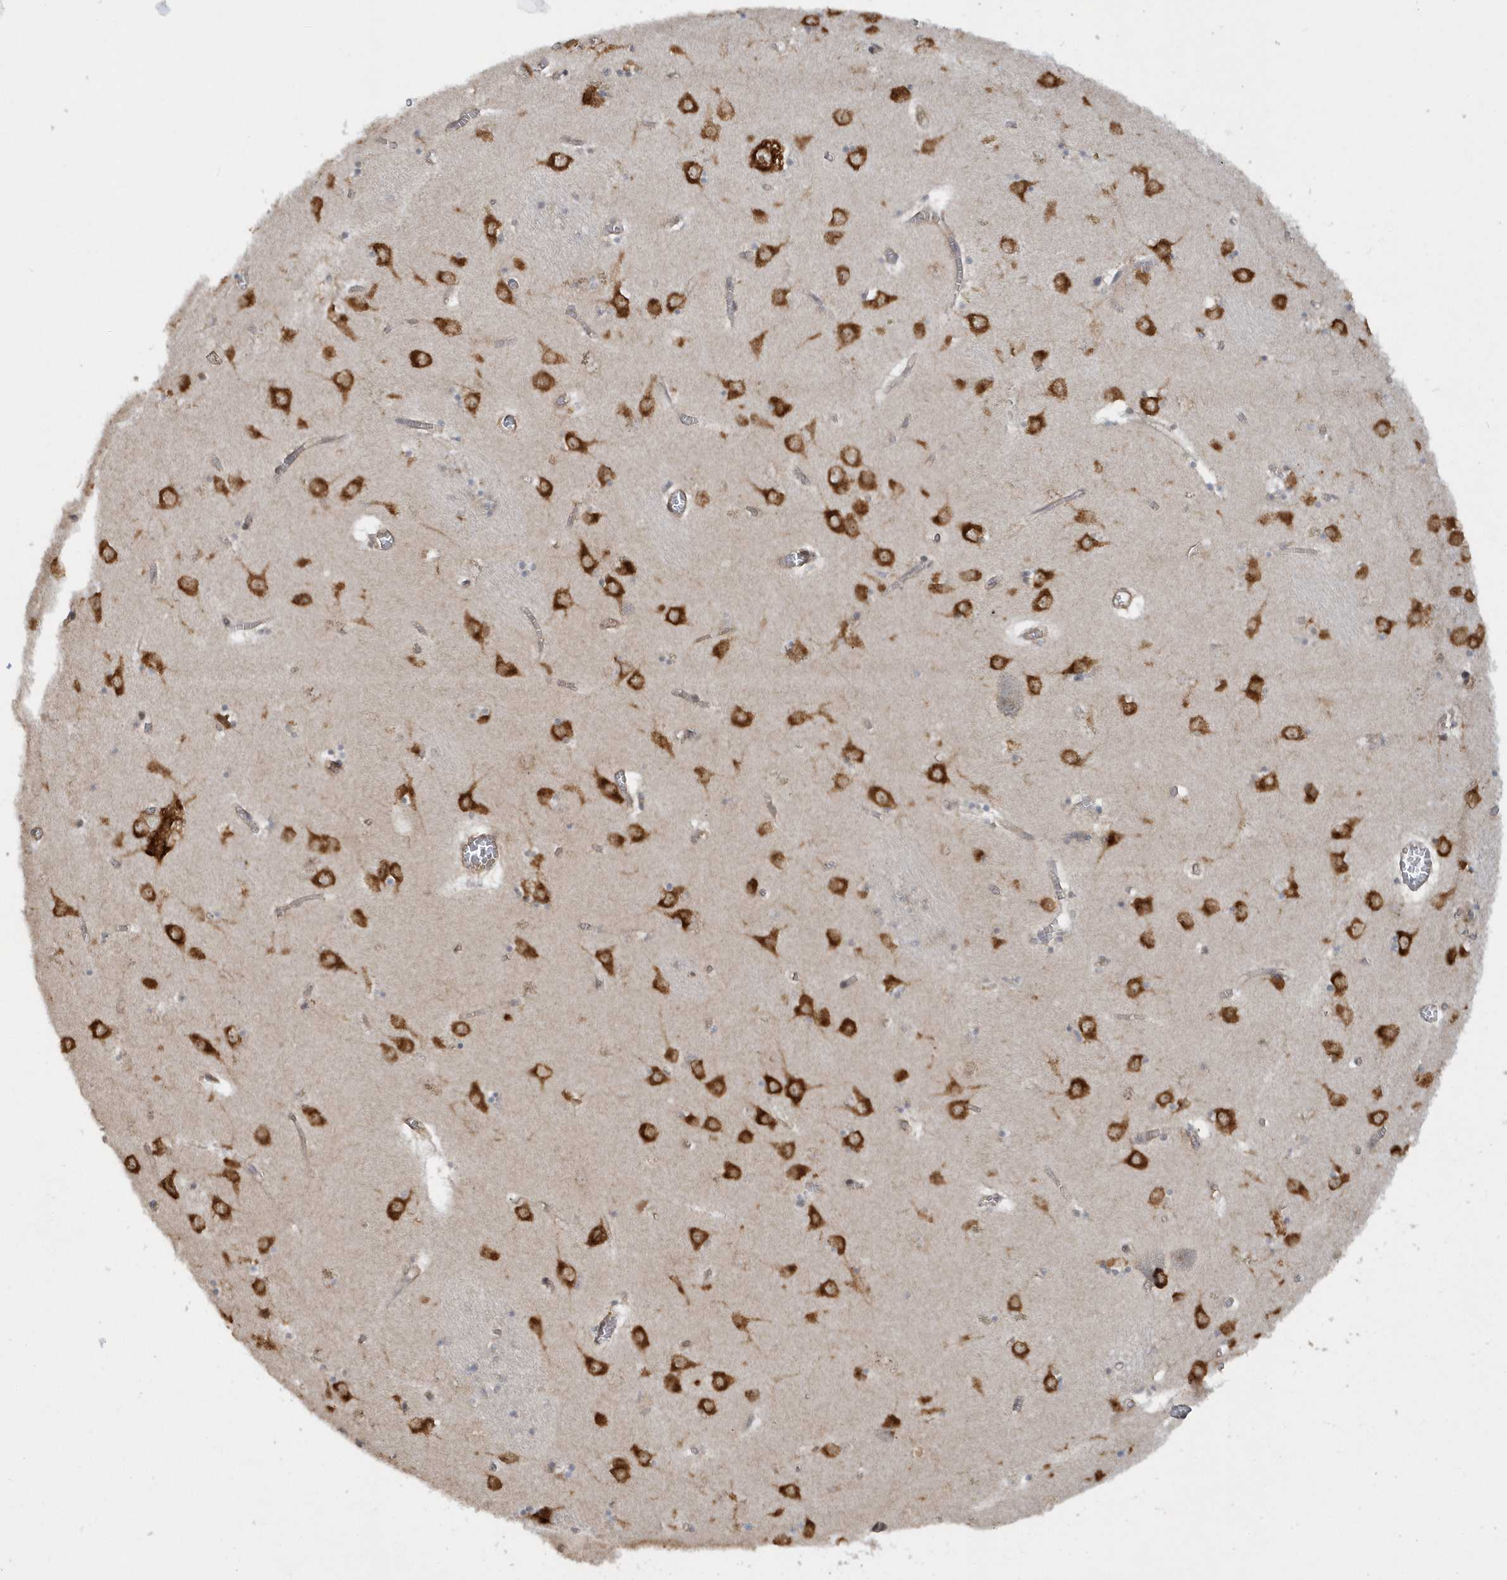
{"staining": {"intensity": "moderate", "quantity": "<25%", "location": "cytoplasmic/membranous"}, "tissue": "caudate", "cell_type": "Glial cells", "image_type": "normal", "snomed": [{"axis": "morphology", "description": "Normal tissue, NOS"}, {"axis": "topography", "description": "Lateral ventricle wall"}], "caption": "This image shows IHC staining of normal caudate, with low moderate cytoplasmic/membranous staining in approximately <25% of glial cells.", "gene": "STIM2", "patient": {"sex": "male", "age": 70}}